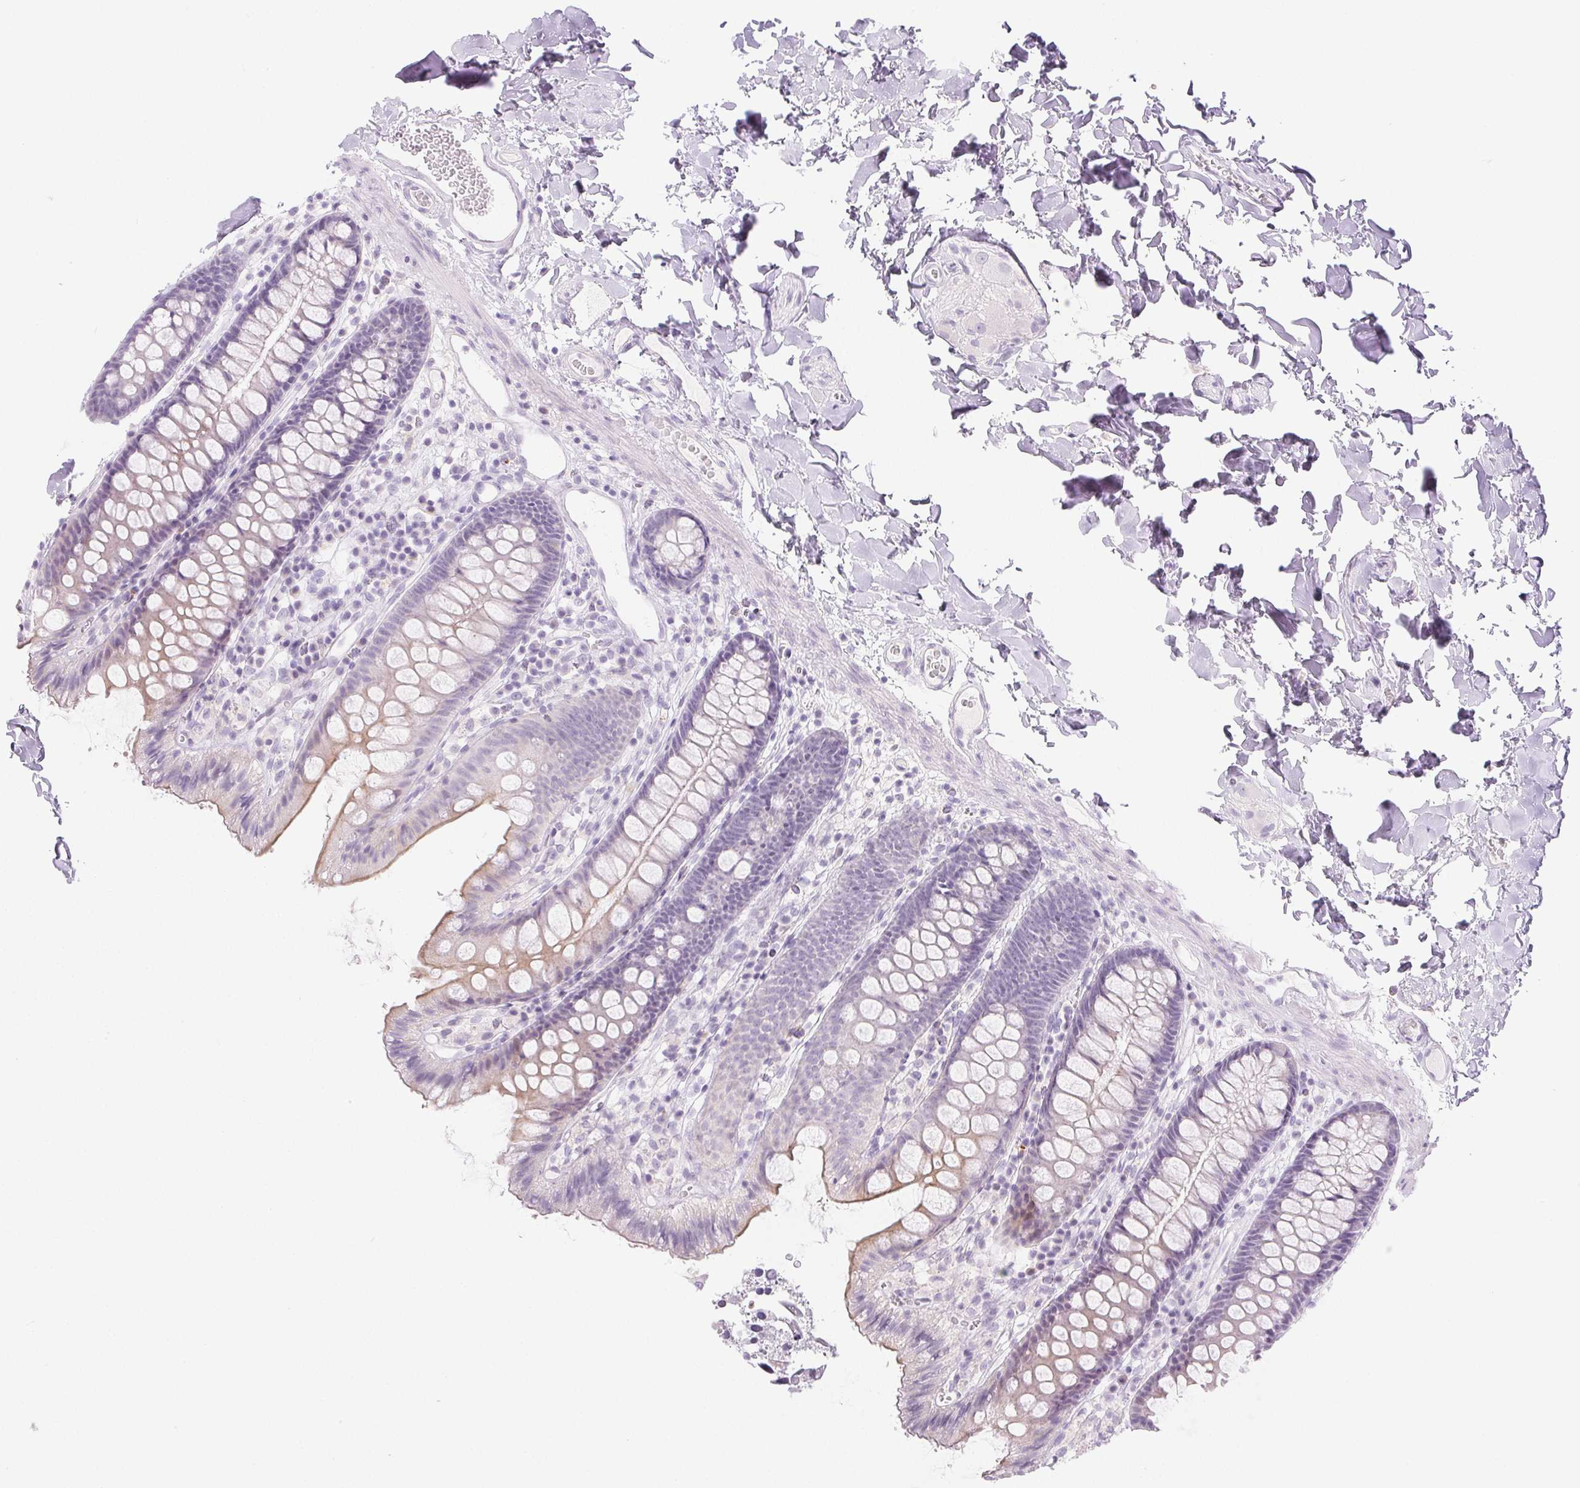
{"staining": {"intensity": "negative", "quantity": "none", "location": "none"}, "tissue": "colon", "cell_type": "Endothelial cells", "image_type": "normal", "snomed": [{"axis": "morphology", "description": "Normal tissue, NOS"}, {"axis": "topography", "description": "Colon"}], "caption": "This is an immunohistochemistry micrograph of benign human colon. There is no staining in endothelial cells.", "gene": "PI3", "patient": {"sex": "male", "age": 84}}